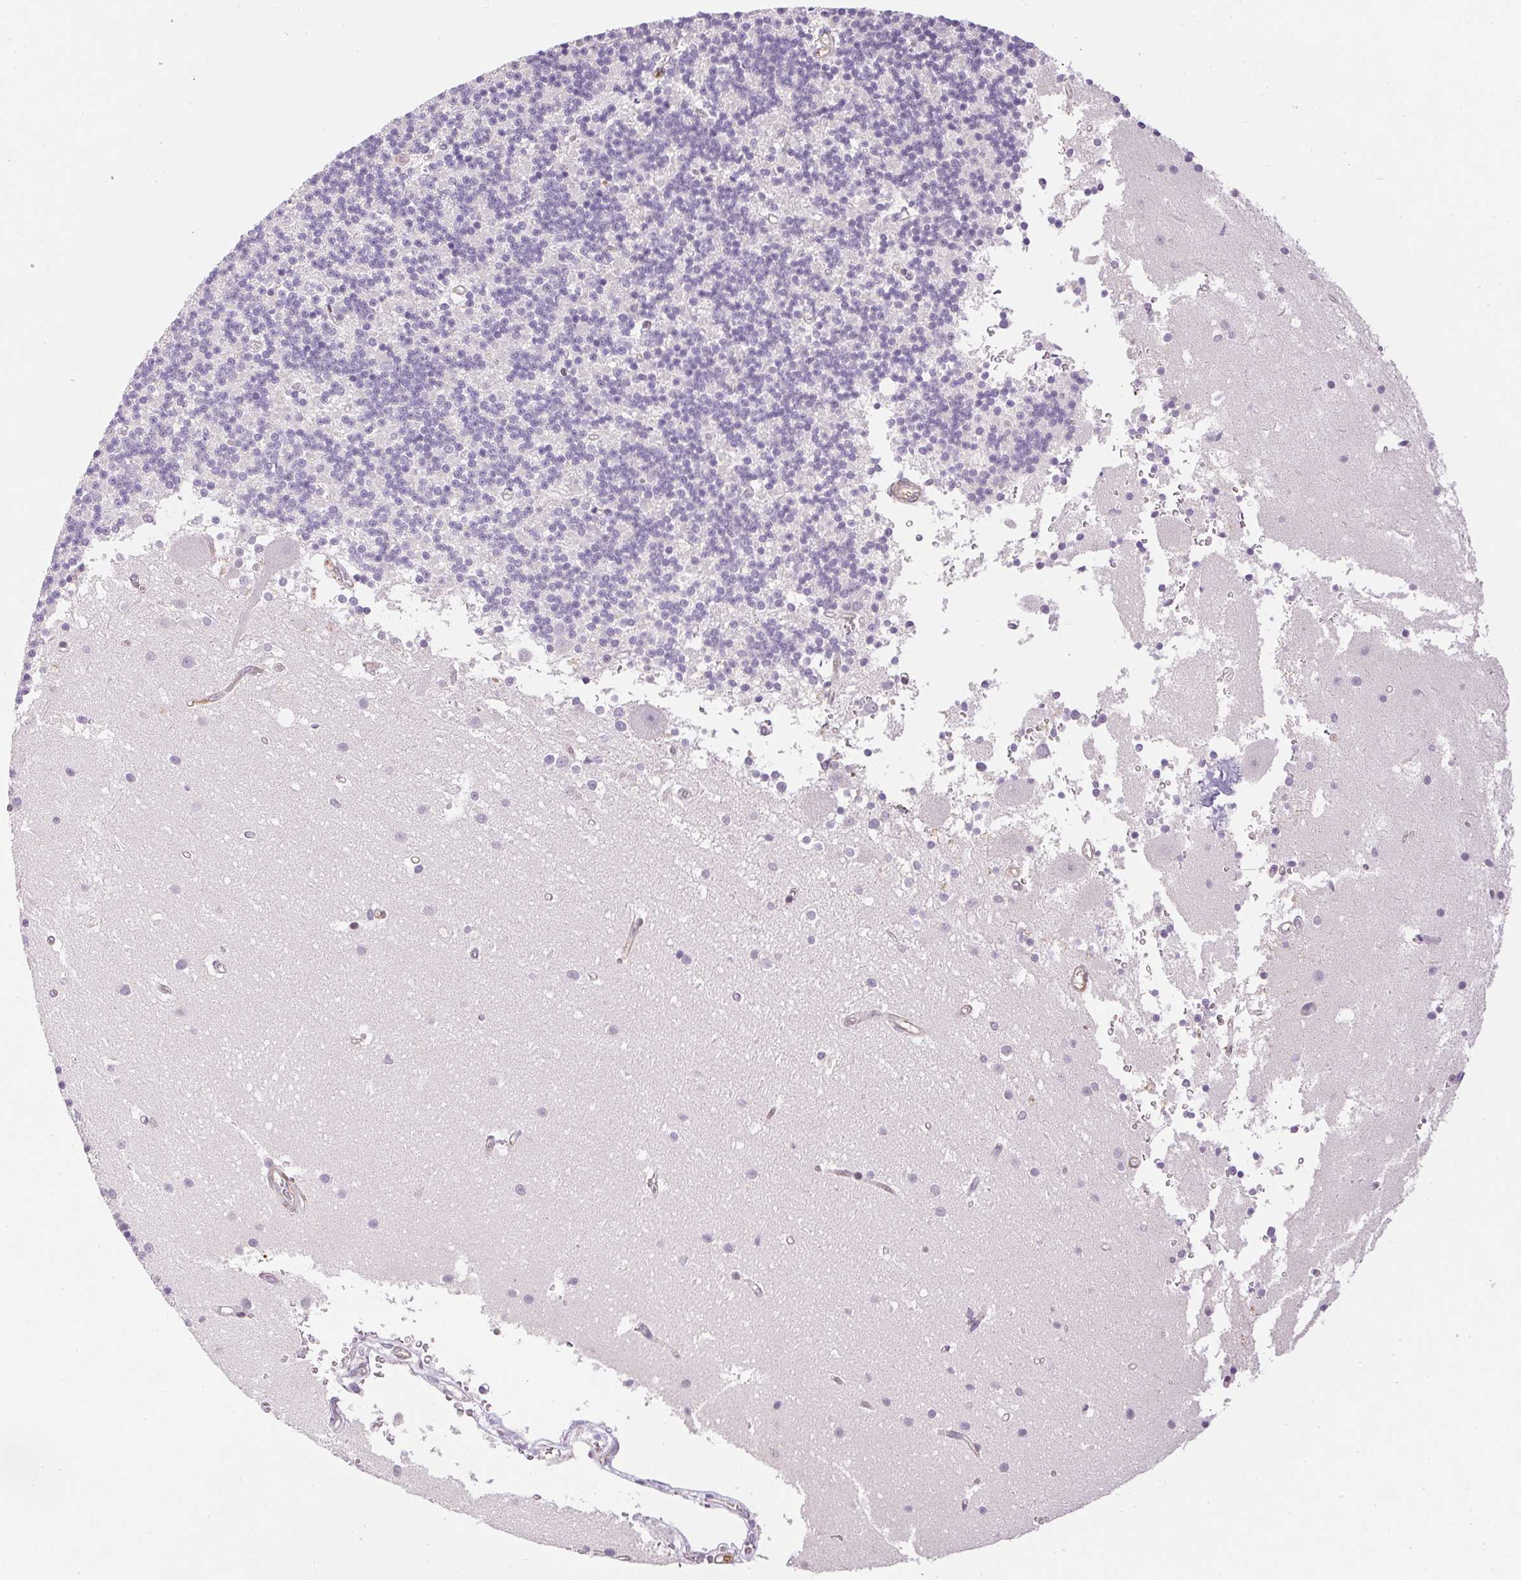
{"staining": {"intensity": "negative", "quantity": "none", "location": "none"}, "tissue": "cerebellum", "cell_type": "Cells in granular layer", "image_type": "normal", "snomed": [{"axis": "morphology", "description": "Normal tissue, NOS"}, {"axis": "topography", "description": "Cerebellum"}], "caption": "This histopathology image is of benign cerebellum stained with IHC to label a protein in brown with the nuclei are counter-stained blue. There is no staining in cells in granular layer. Nuclei are stained in blue.", "gene": "PRL", "patient": {"sex": "male", "age": 54}}